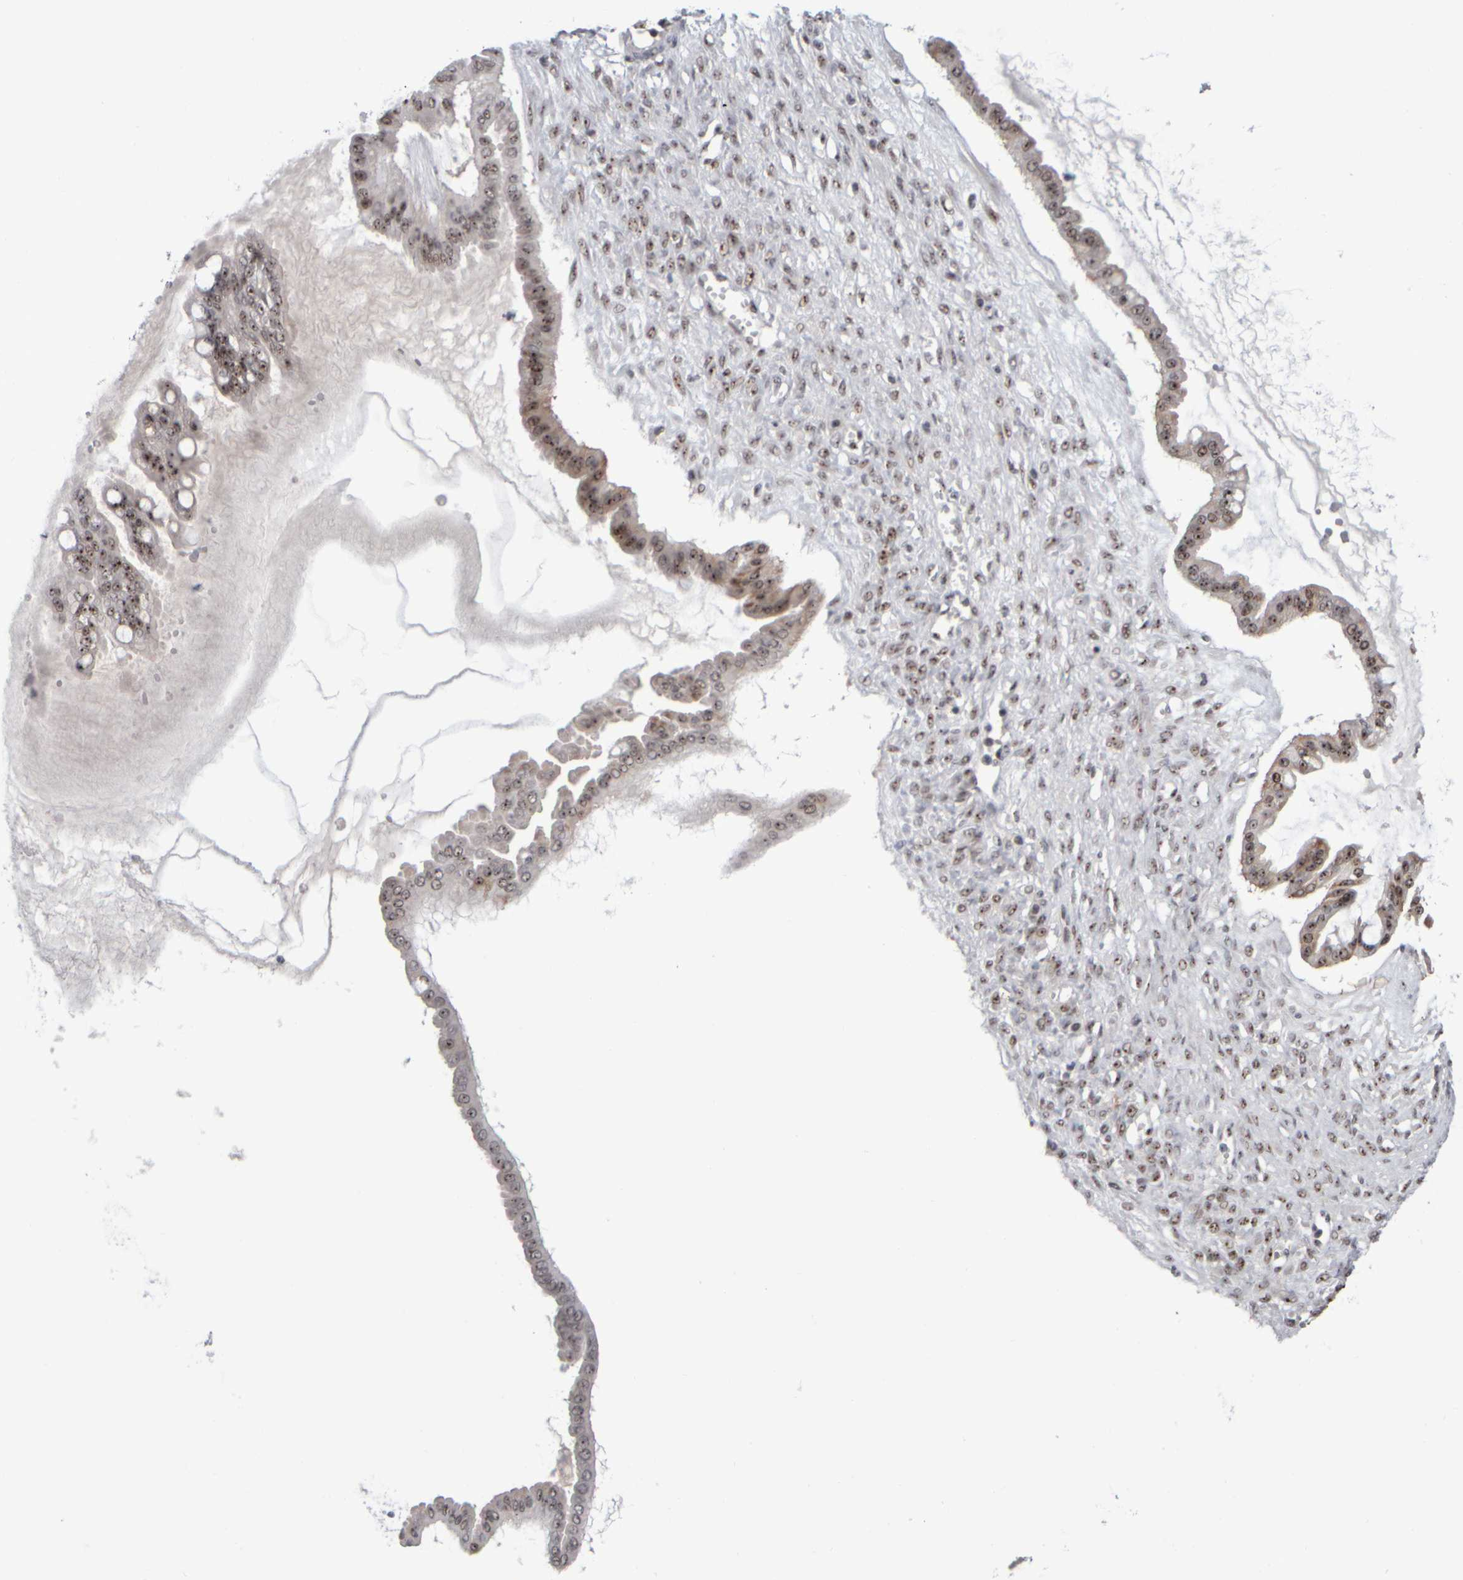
{"staining": {"intensity": "moderate", "quantity": ">75%", "location": "nuclear"}, "tissue": "ovarian cancer", "cell_type": "Tumor cells", "image_type": "cancer", "snomed": [{"axis": "morphology", "description": "Cystadenocarcinoma, mucinous, NOS"}, {"axis": "topography", "description": "Ovary"}], "caption": "DAB immunohistochemical staining of ovarian cancer (mucinous cystadenocarcinoma) reveals moderate nuclear protein staining in approximately >75% of tumor cells.", "gene": "SURF6", "patient": {"sex": "female", "age": 73}}